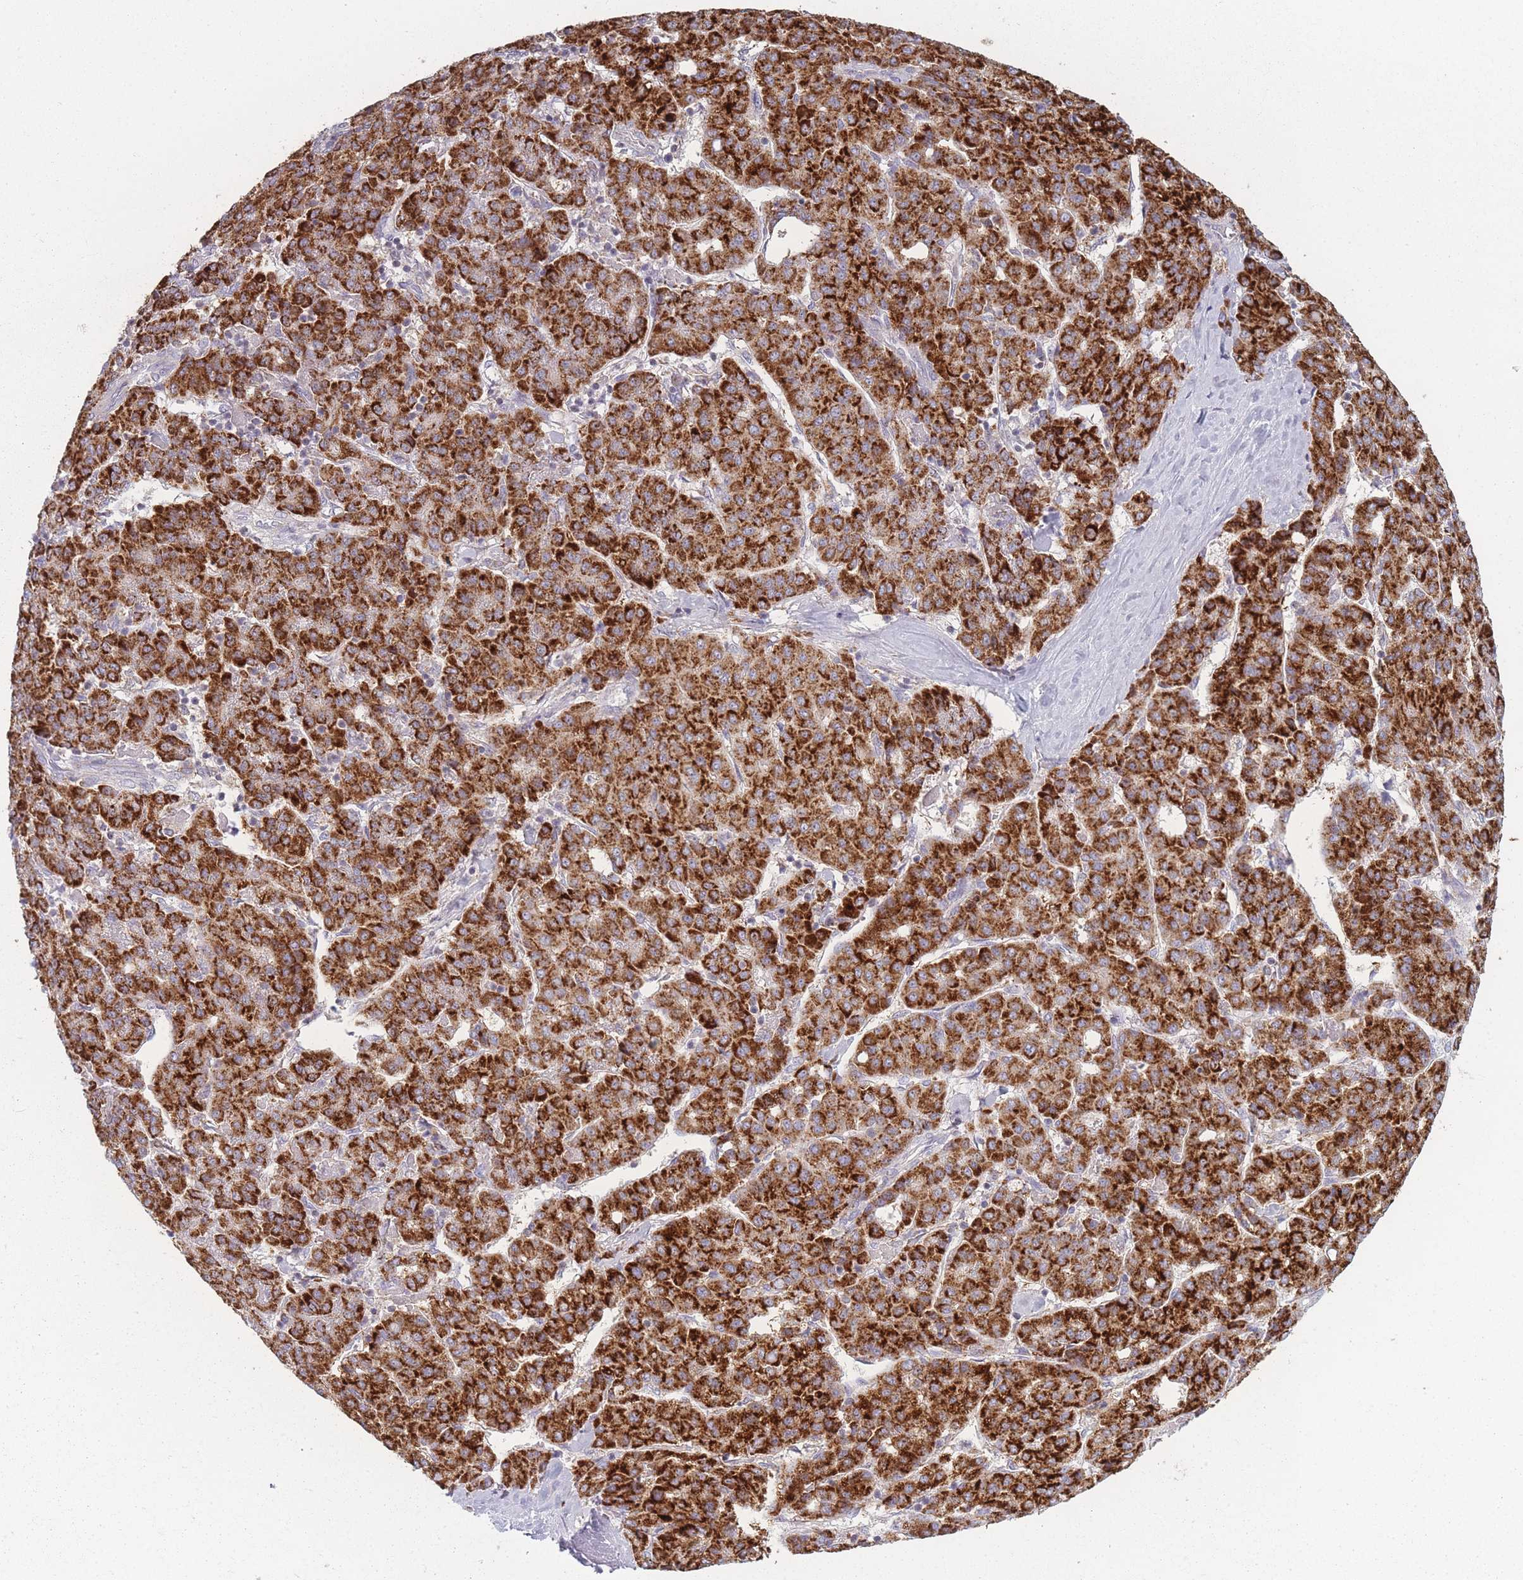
{"staining": {"intensity": "strong", "quantity": ">75%", "location": "cytoplasmic/membranous"}, "tissue": "liver cancer", "cell_type": "Tumor cells", "image_type": "cancer", "snomed": [{"axis": "morphology", "description": "Carcinoma, Hepatocellular, NOS"}, {"axis": "topography", "description": "Liver"}], "caption": "DAB immunohistochemical staining of liver cancer demonstrates strong cytoplasmic/membranous protein expression in approximately >75% of tumor cells.", "gene": "PEX11B", "patient": {"sex": "male", "age": 65}}